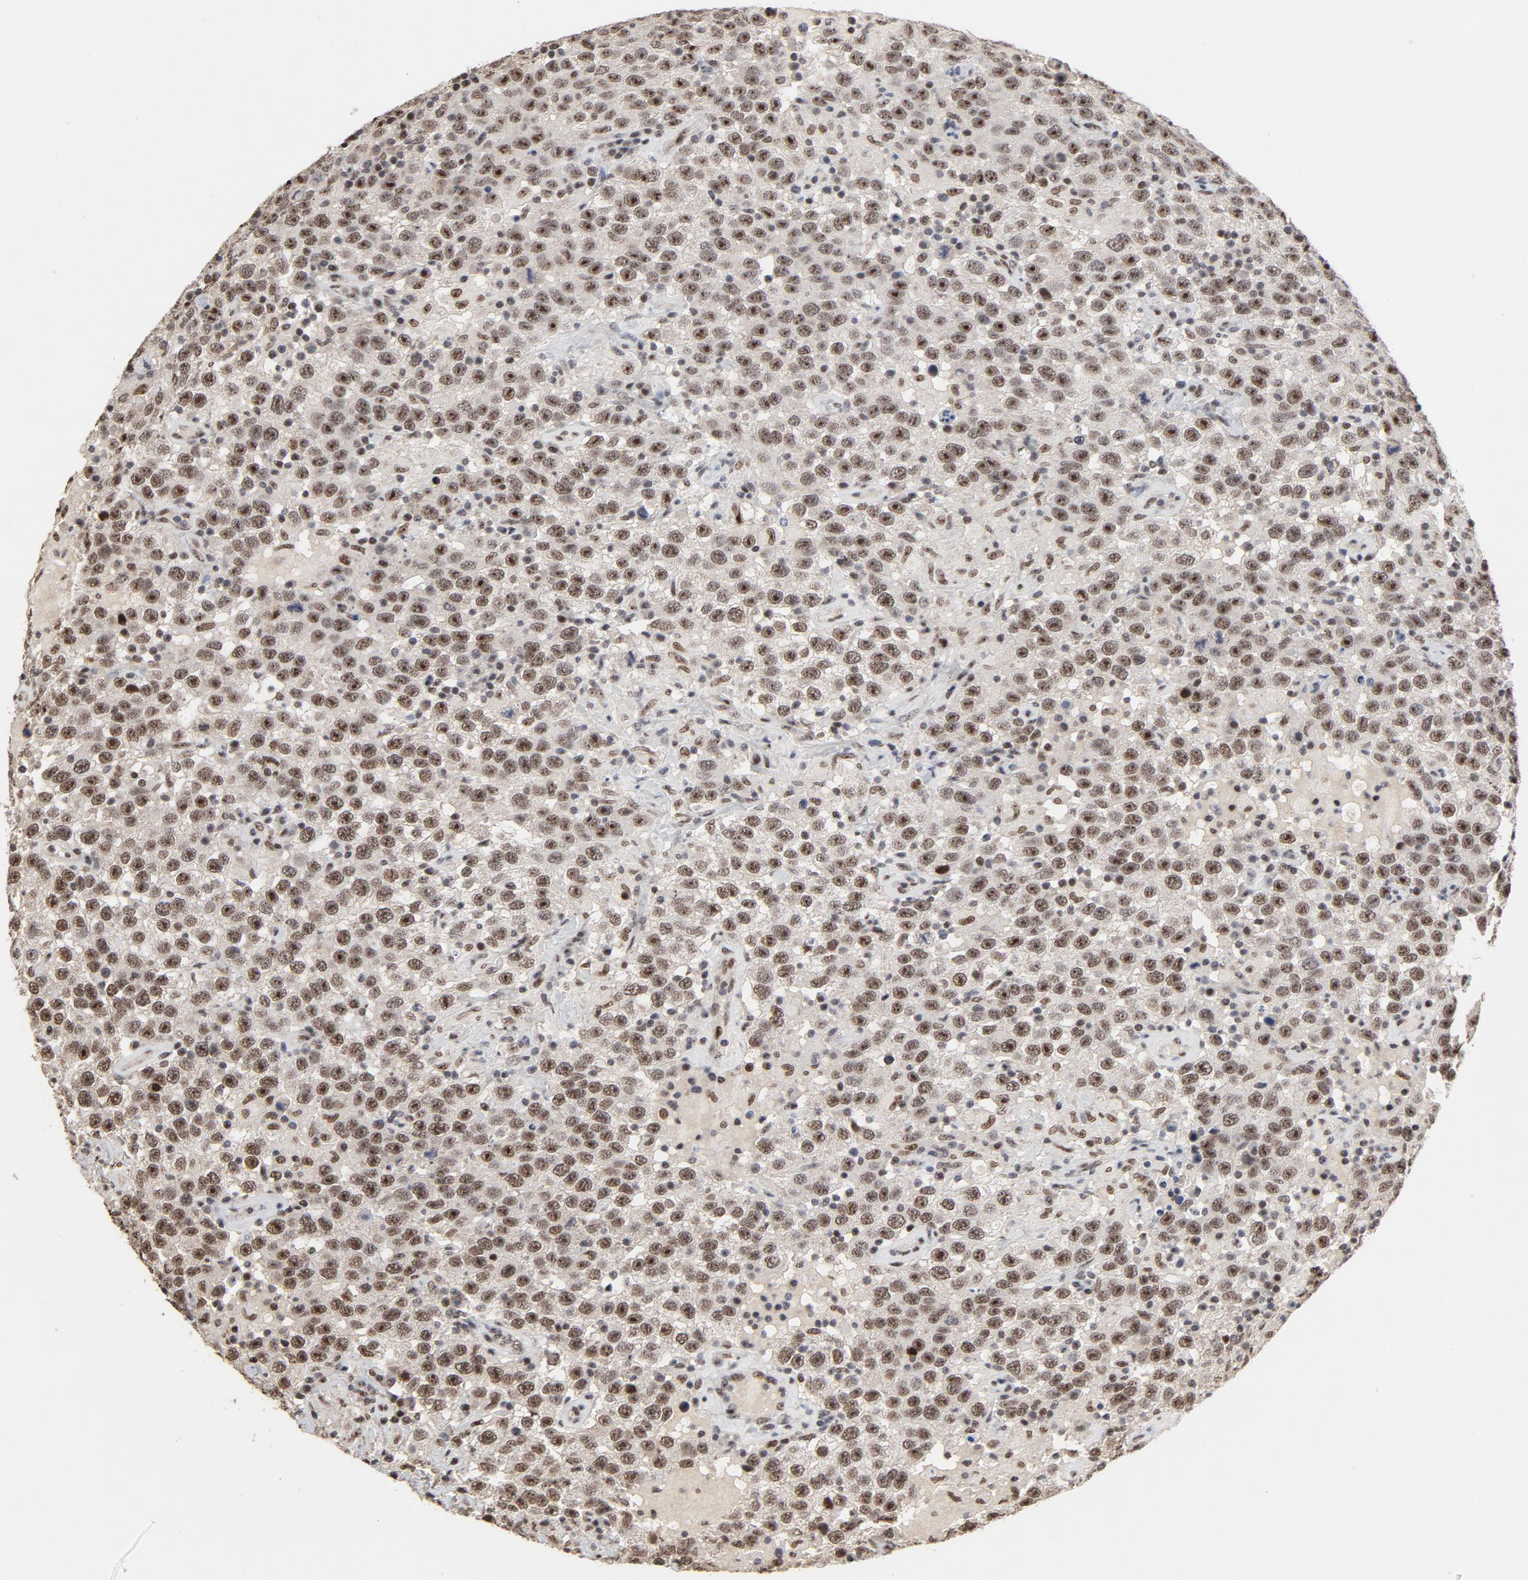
{"staining": {"intensity": "moderate", "quantity": ">75%", "location": "nuclear"}, "tissue": "testis cancer", "cell_type": "Tumor cells", "image_type": "cancer", "snomed": [{"axis": "morphology", "description": "Seminoma, NOS"}, {"axis": "topography", "description": "Testis"}], "caption": "Immunohistochemistry staining of testis cancer, which exhibits medium levels of moderate nuclear staining in approximately >75% of tumor cells indicating moderate nuclear protein staining. The staining was performed using DAB (3,3'-diaminobenzidine) (brown) for protein detection and nuclei were counterstained in hematoxylin (blue).", "gene": "TP53RK", "patient": {"sex": "male", "age": 41}}